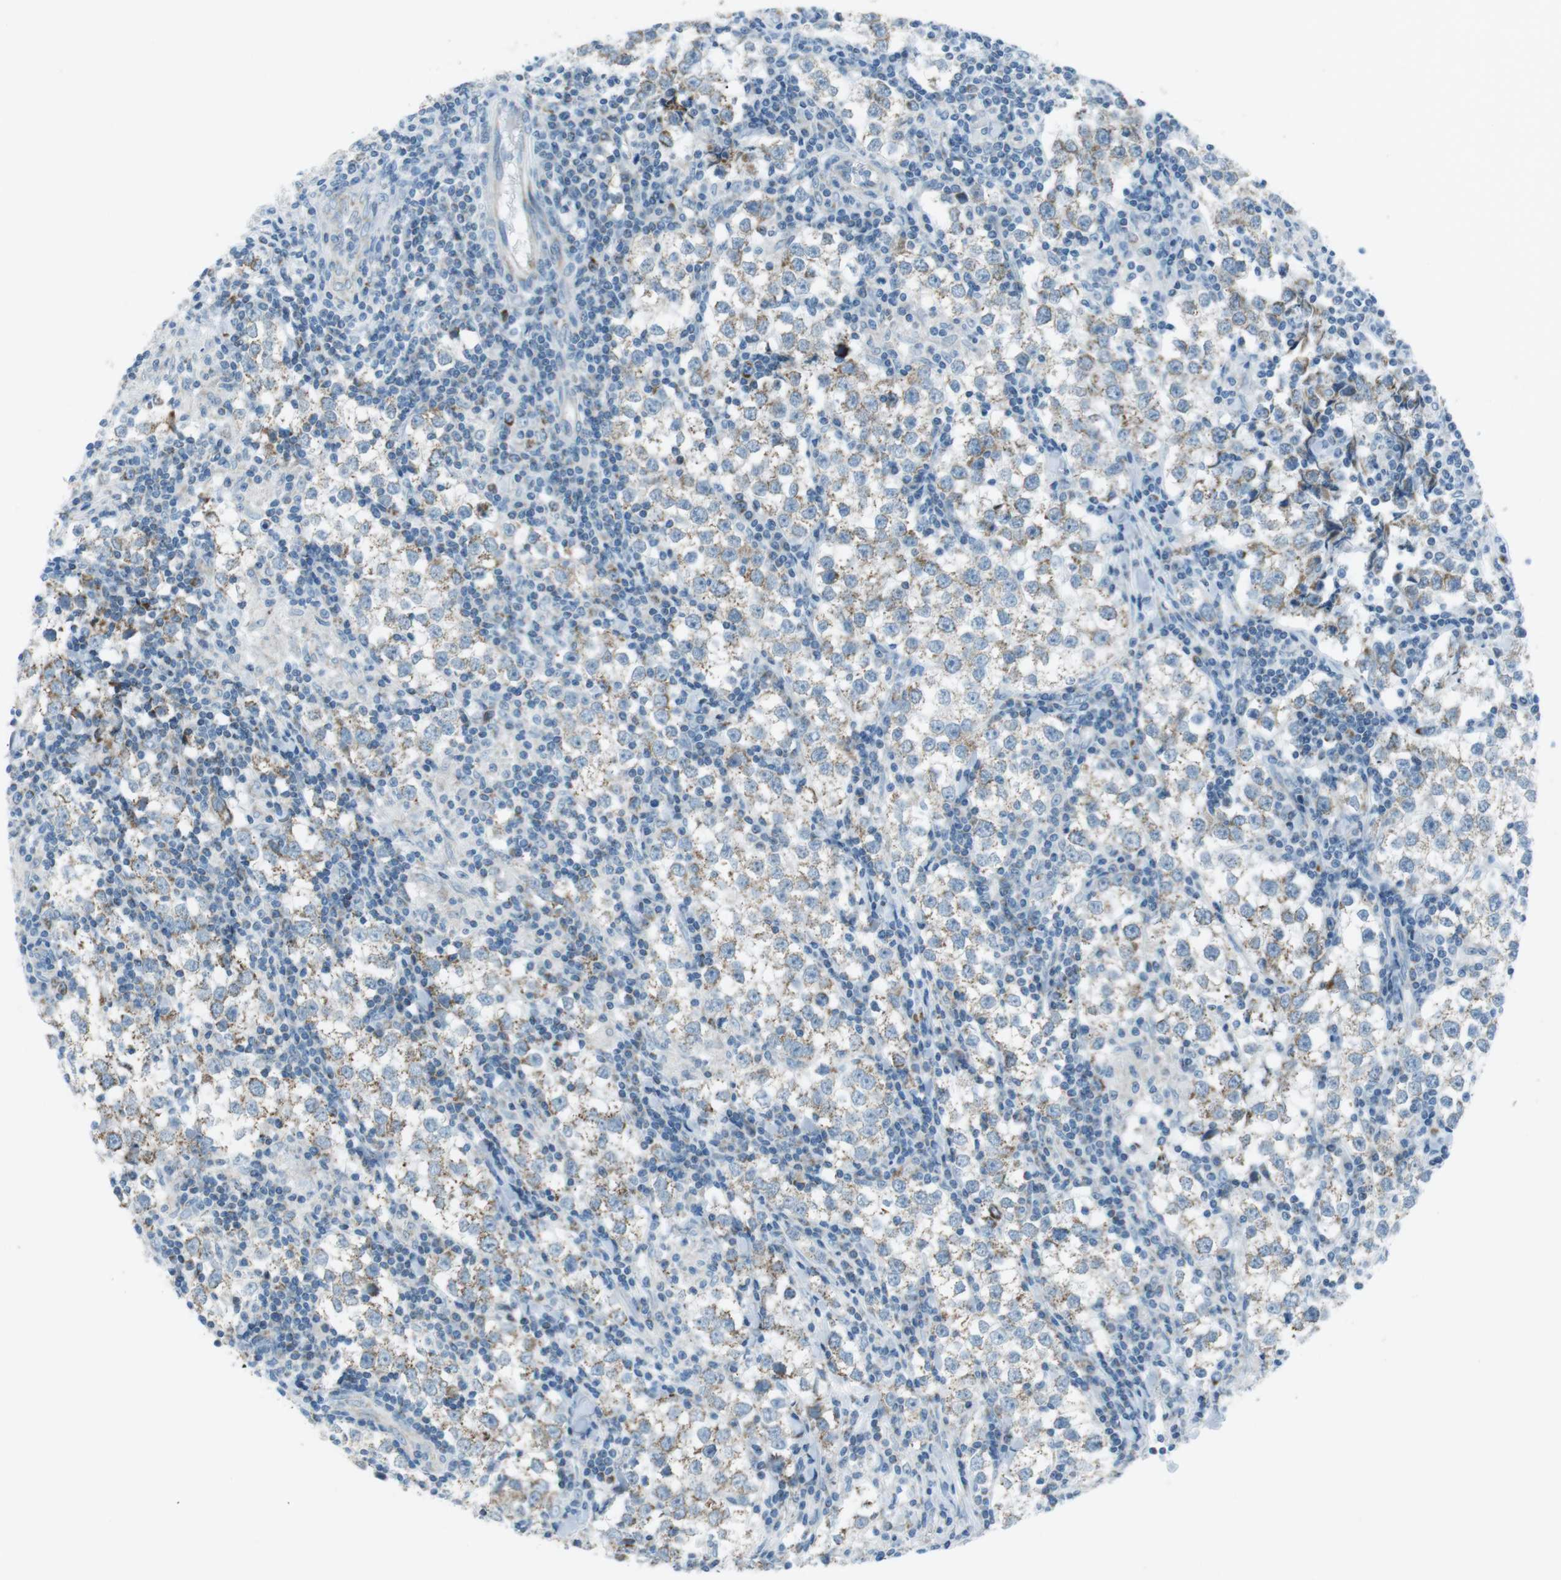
{"staining": {"intensity": "weak", "quantity": "25%-75%", "location": "cytoplasmic/membranous"}, "tissue": "testis cancer", "cell_type": "Tumor cells", "image_type": "cancer", "snomed": [{"axis": "morphology", "description": "Seminoma, NOS"}, {"axis": "morphology", "description": "Carcinoma, Embryonal, NOS"}, {"axis": "topography", "description": "Testis"}], "caption": "Immunohistochemical staining of human testis seminoma exhibits weak cytoplasmic/membranous protein staining in approximately 25%-75% of tumor cells.", "gene": "DNAJA3", "patient": {"sex": "male", "age": 36}}